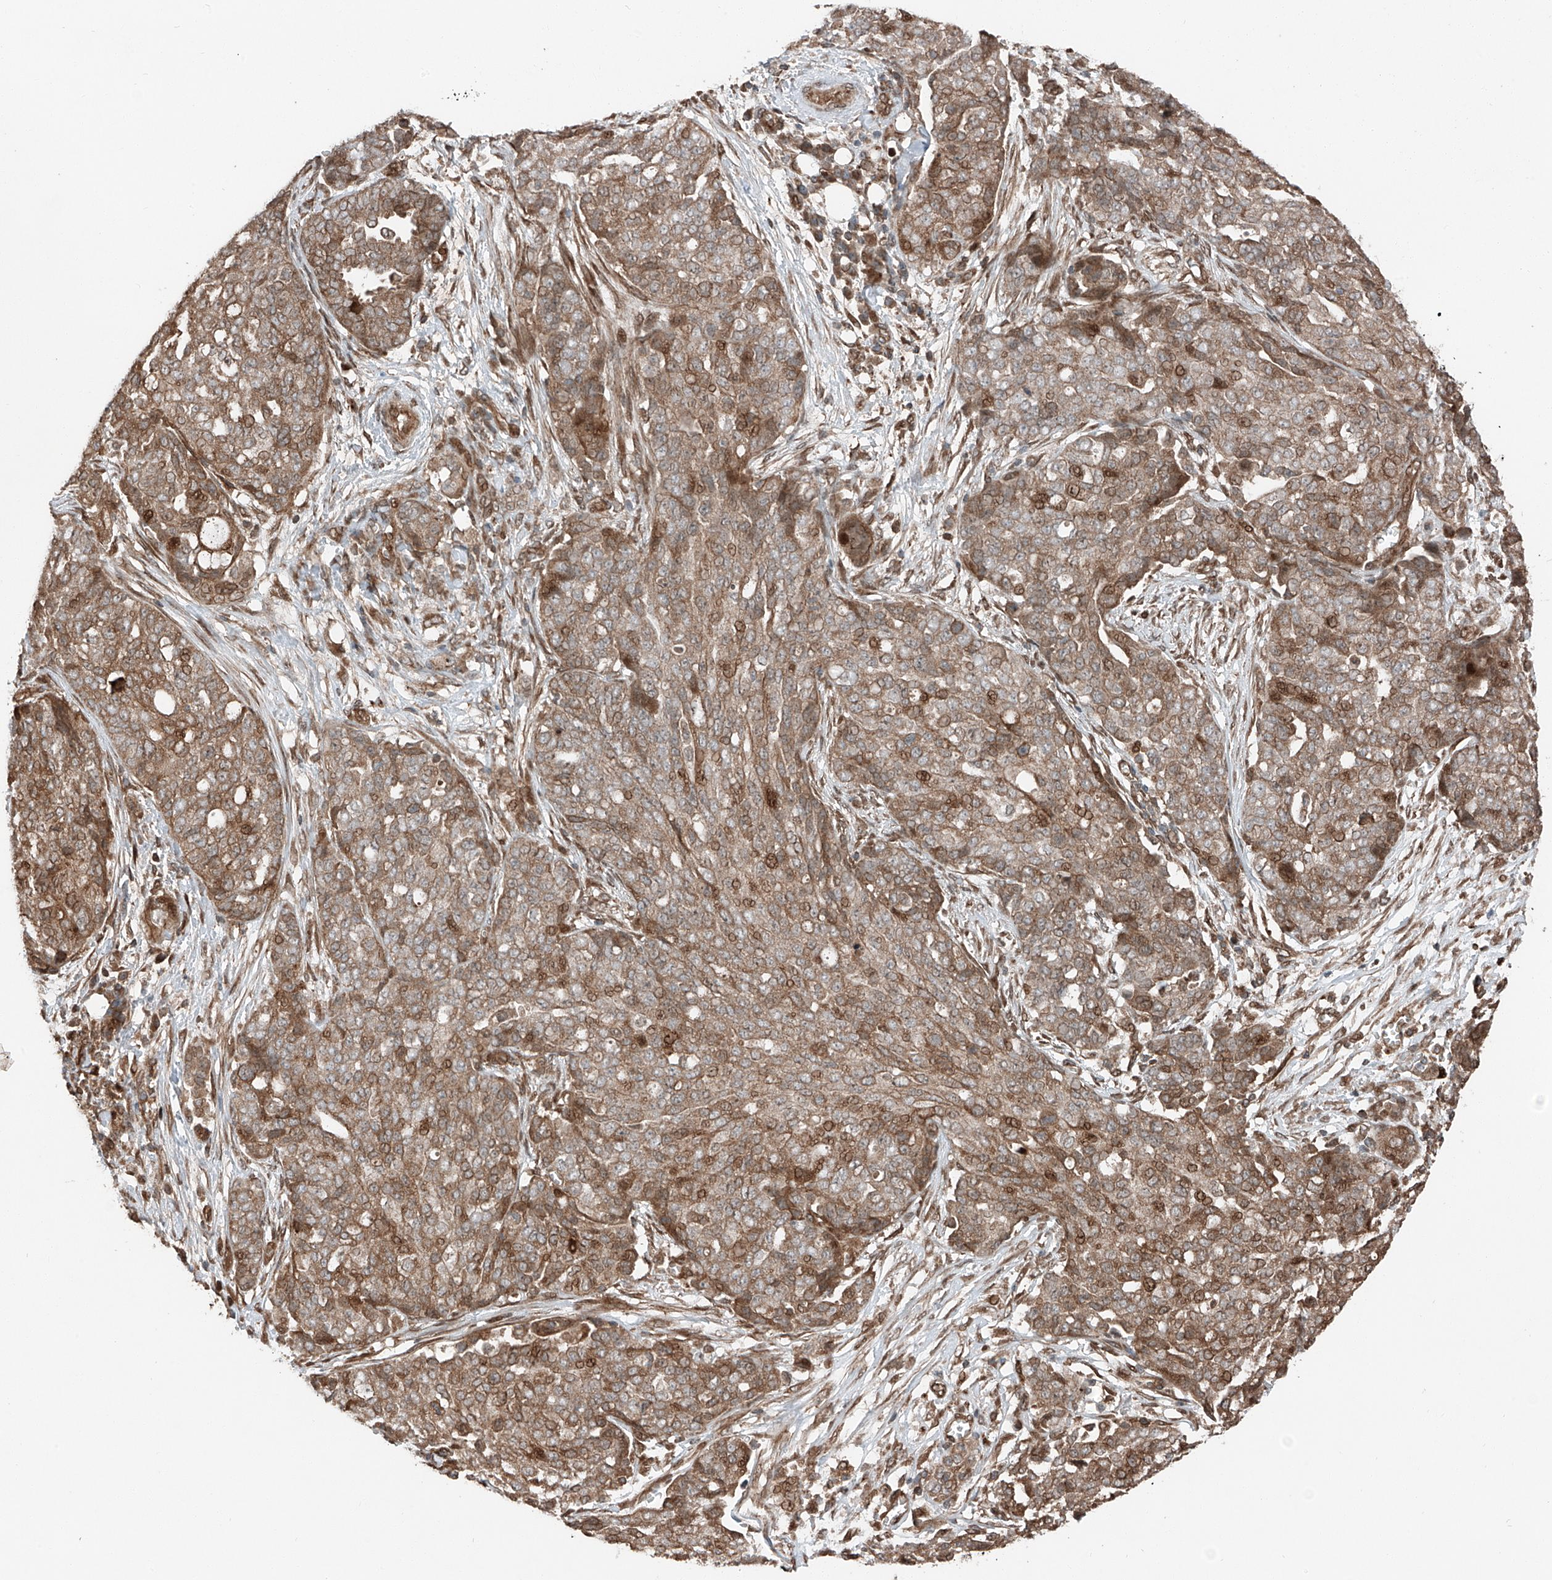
{"staining": {"intensity": "moderate", "quantity": ">75%", "location": "cytoplasmic/membranous,nuclear"}, "tissue": "ovarian cancer", "cell_type": "Tumor cells", "image_type": "cancer", "snomed": [{"axis": "morphology", "description": "Cystadenocarcinoma, serous, NOS"}, {"axis": "topography", "description": "Soft tissue"}, {"axis": "topography", "description": "Ovary"}], "caption": "Ovarian cancer stained for a protein shows moderate cytoplasmic/membranous and nuclear positivity in tumor cells. (IHC, brightfield microscopy, high magnification).", "gene": "CEP162", "patient": {"sex": "female", "age": 57}}